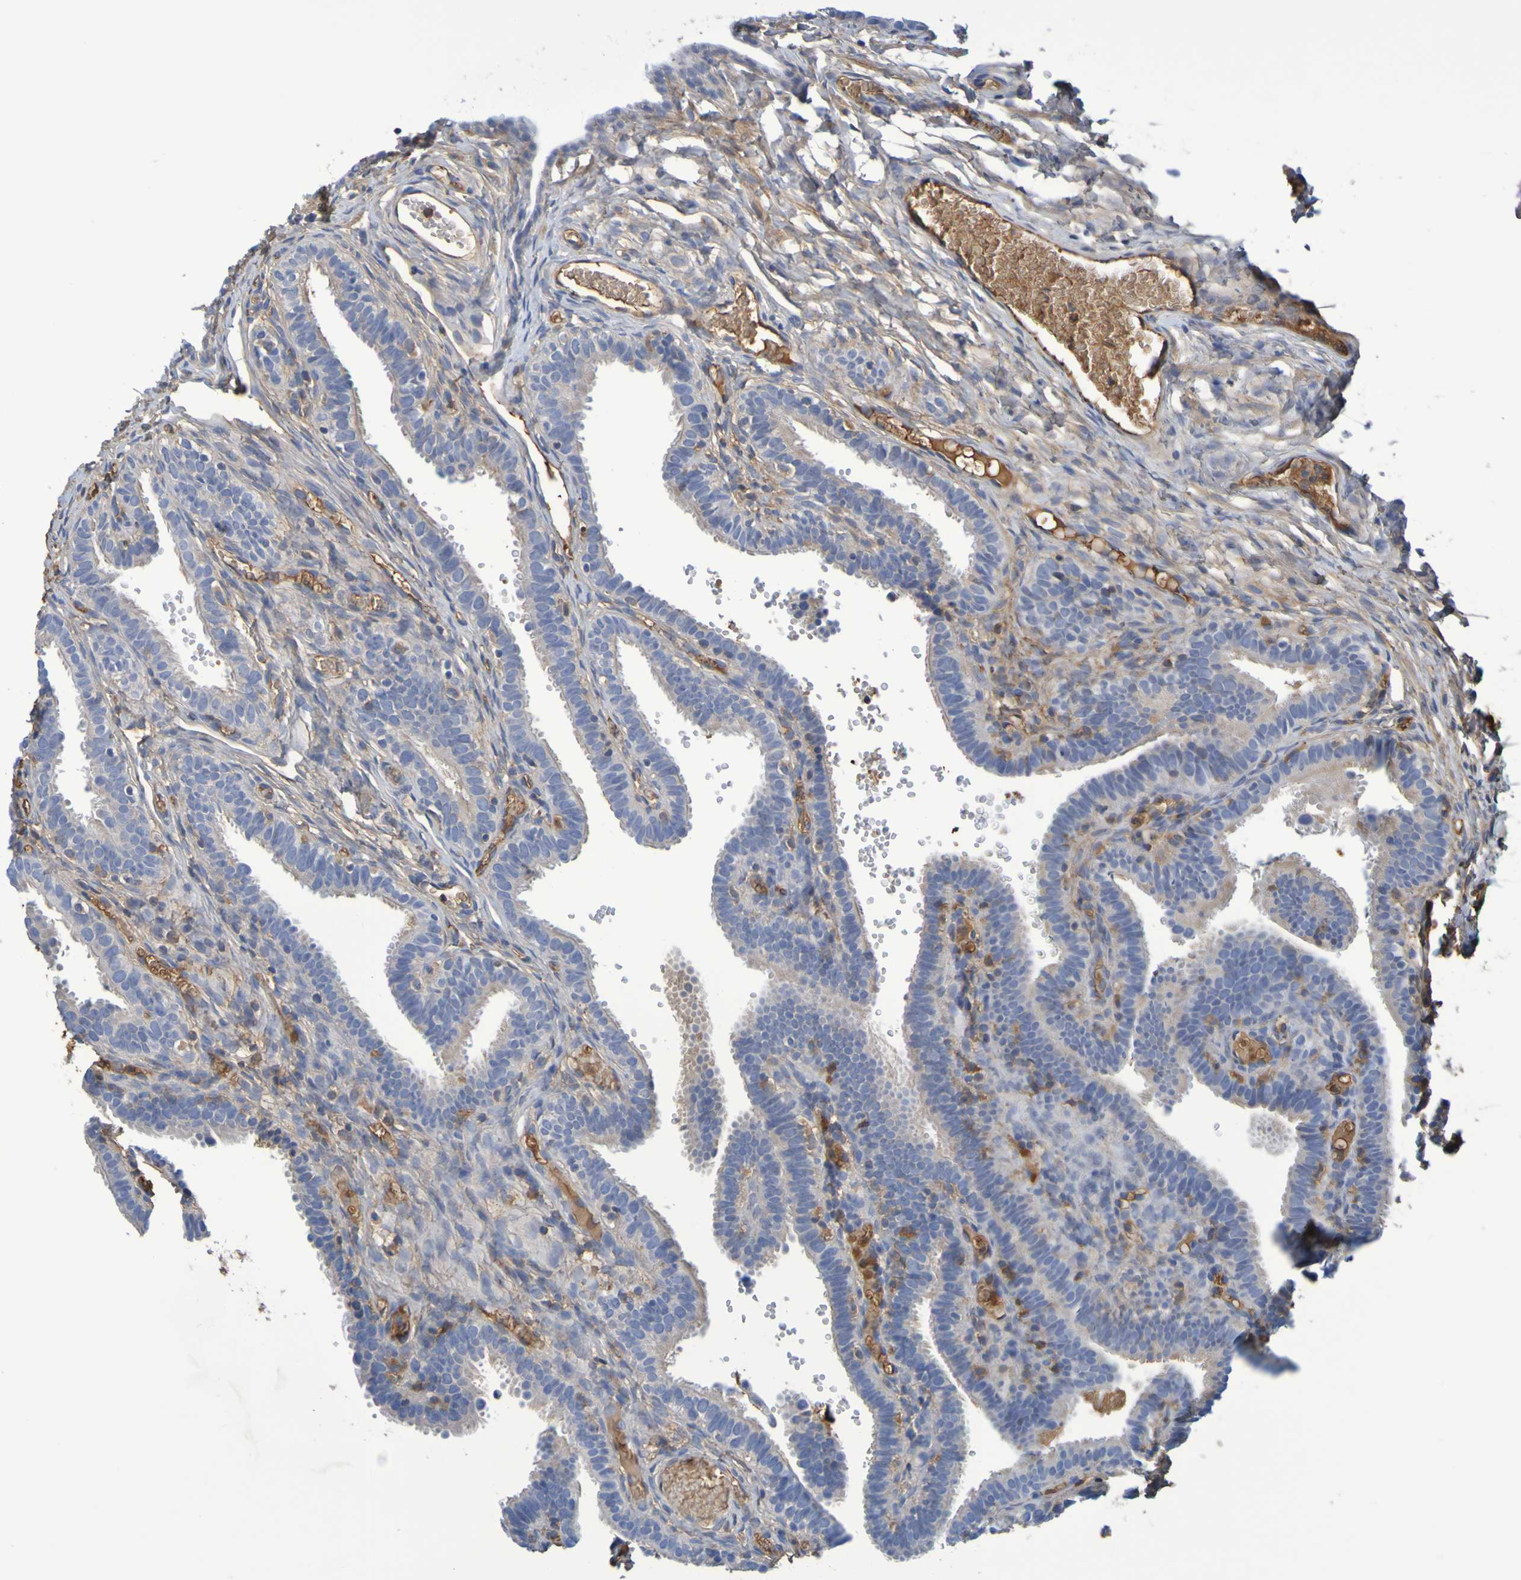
{"staining": {"intensity": "weak", "quantity": "25%-75%", "location": "cytoplasmic/membranous"}, "tissue": "fallopian tube", "cell_type": "Glandular cells", "image_type": "normal", "snomed": [{"axis": "morphology", "description": "Normal tissue, NOS"}, {"axis": "topography", "description": "Fallopian tube"}, {"axis": "topography", "description": "Placenta"}], "caption": "Fallopian tube stained with DAB IHC exhibits low levels of weak cytoplasmic/membranous staining in approximately 25%-75% of glandular cells.", "gene": "GAB3", "patient": {"sex": "female", "age": 34}}